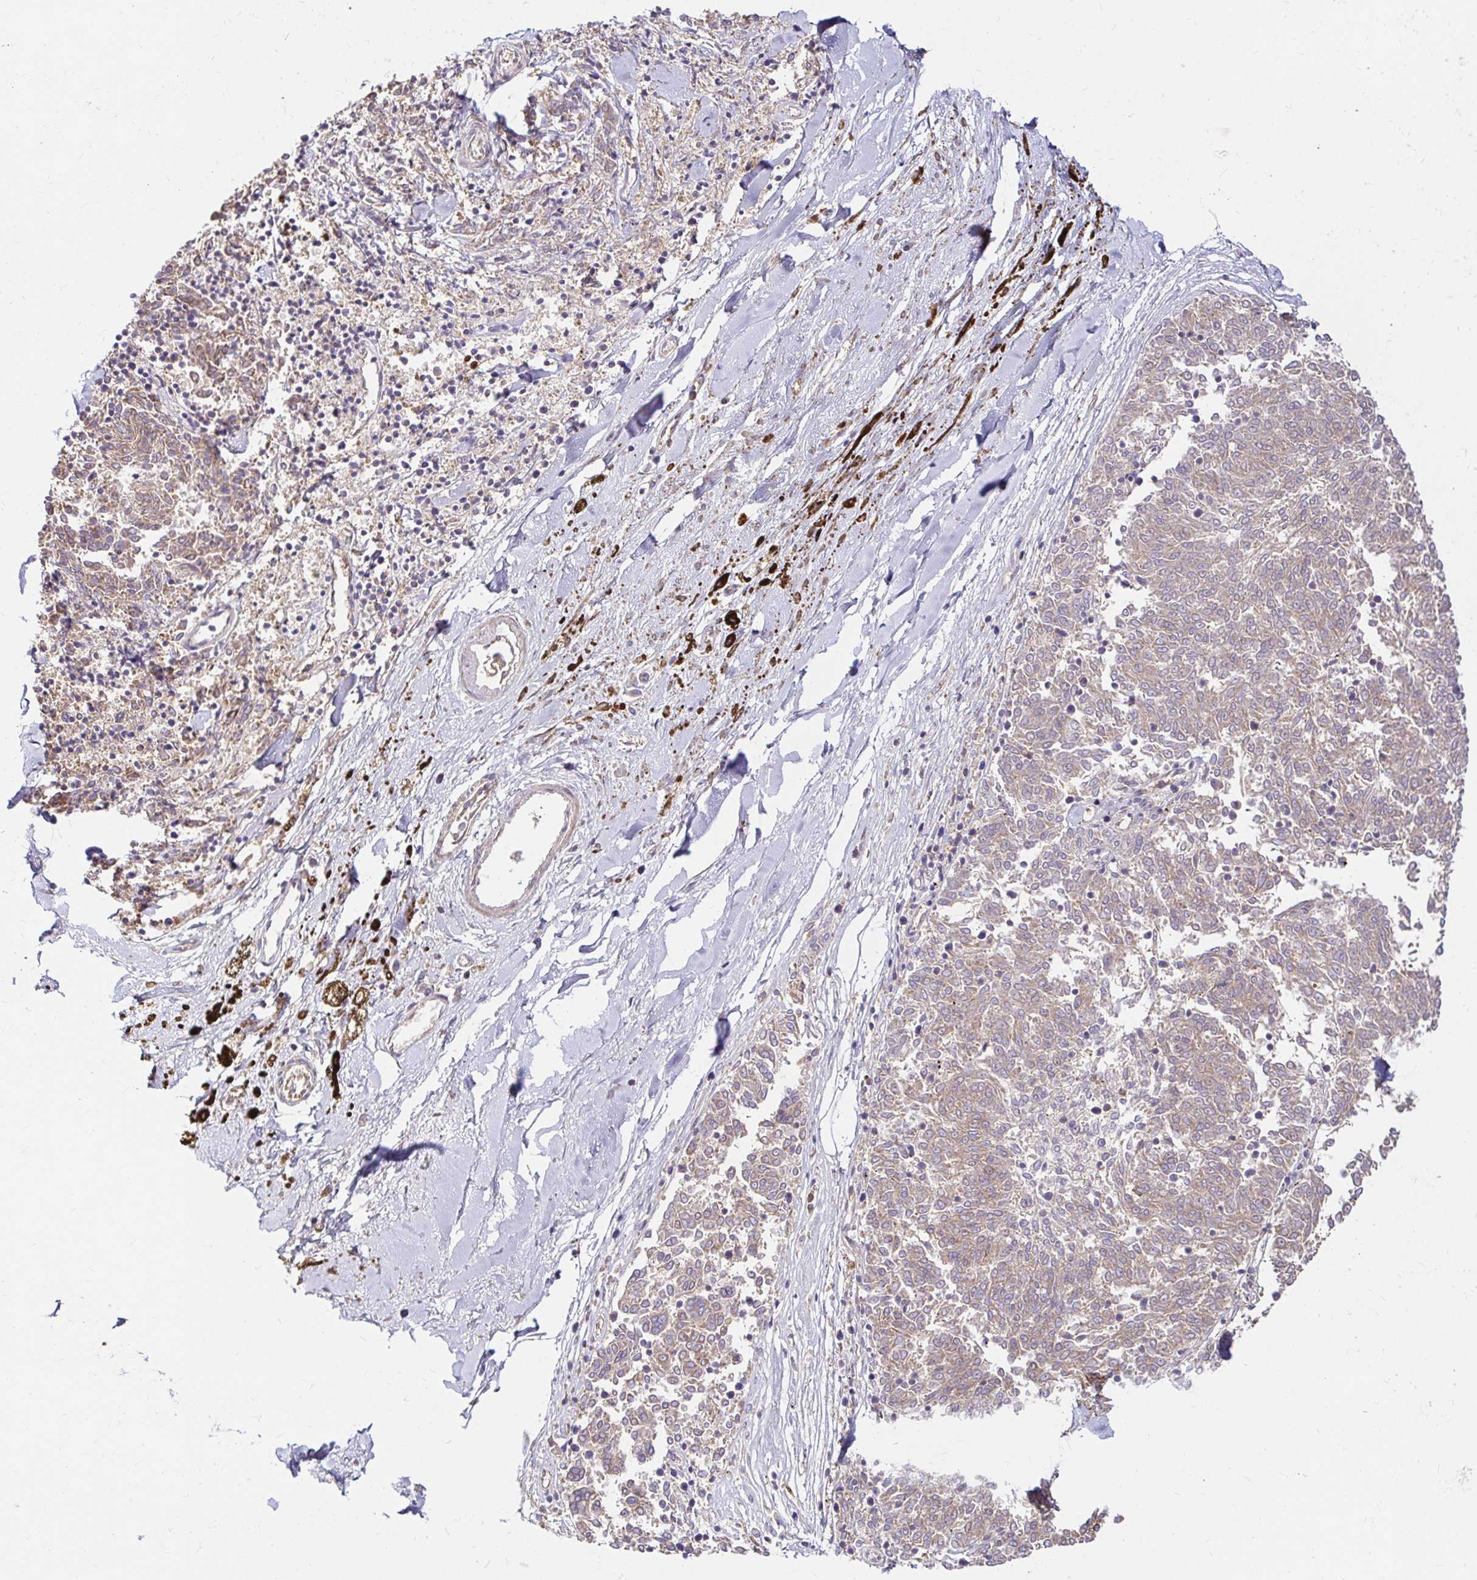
{"staining": {"intensity": "negative", "quantity": "none", "location": "none"}, "tissue": "melanoma", "cell_type": "Tumor cells", "image_type": "cancer", "snomed": [{"axis": "morphology", "description": "Malignant melanoma, NOS"}, {"axis": "topography", "description": "Skin"}], "caption": "The histopathology image shows no significant expression in tumor cells of melanoma. The staining was performed using DAB (3,3'-diaminobenzidine) to visualize the protein expression in brown, while the nuclei were stained in blue with hematoxylin (Magnification: 20x).", "gene": "ITGA2", "patient": {"sex": "female", "age": 72}}